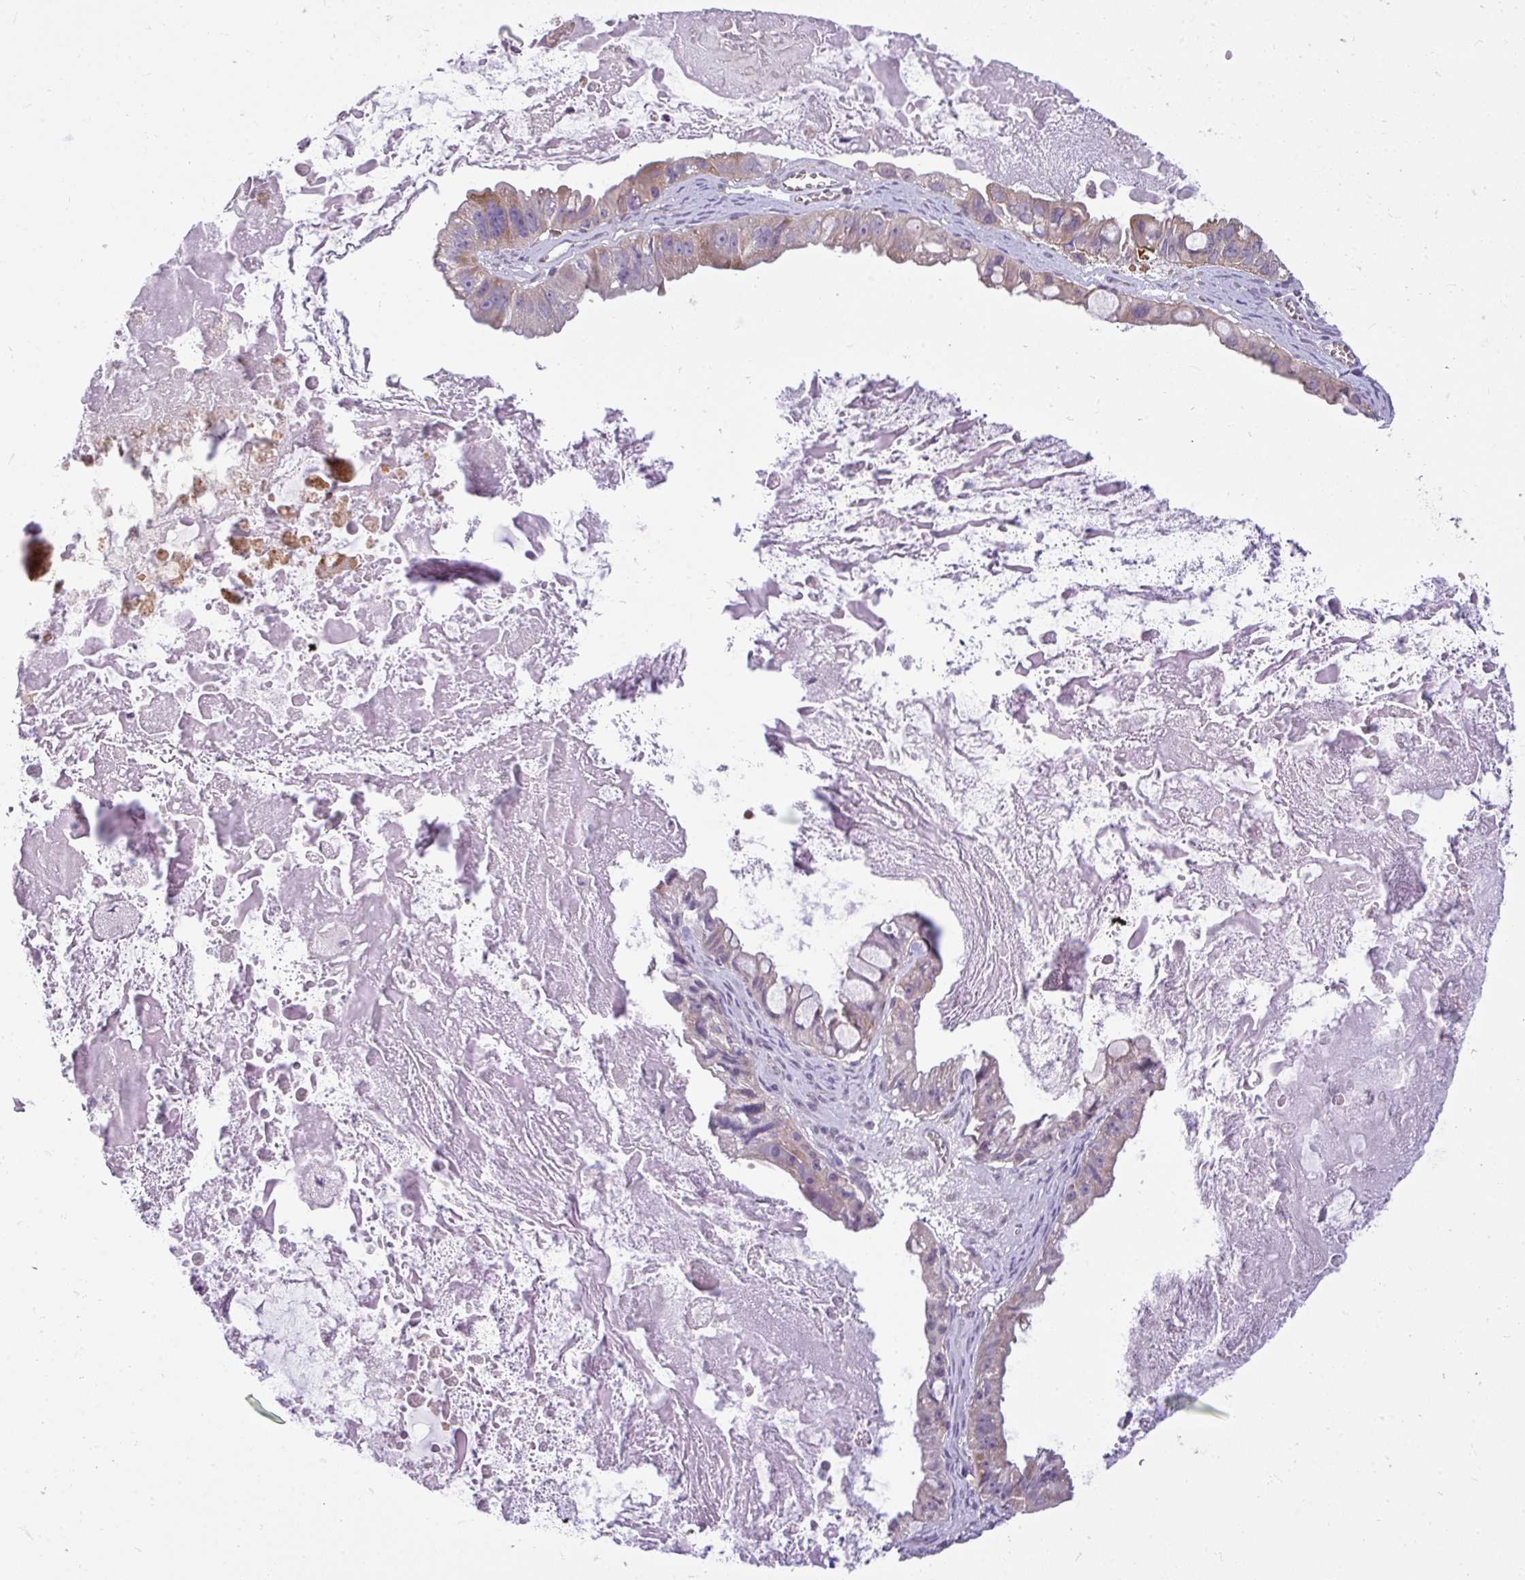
{"staining": {"intensity": "weak", "quantity": "<25%", "location": "cytoplasmic/membranous"}, "tissue": "ovarian cancer", "cell_type": "Tumor cells", "image_type": "cancer", "snomed": [{"axis": "morphology", "description": "Cystadenocarcinoma, mucinous, NOS"}, {"axis": "topography", "description": "Ovary"}], "caption": "This is a micrograph of IHC staining of ovarian cancer, which shows no staining in tumor cells. Brightfield microscopy of IHC stained with DAB (3,3'-diaminobenzidine) (brown) and hematoxylin (blue), captured at high magnification.", "gene": "CAMK2B", "patient": {"sex": "female", "age": 61}}